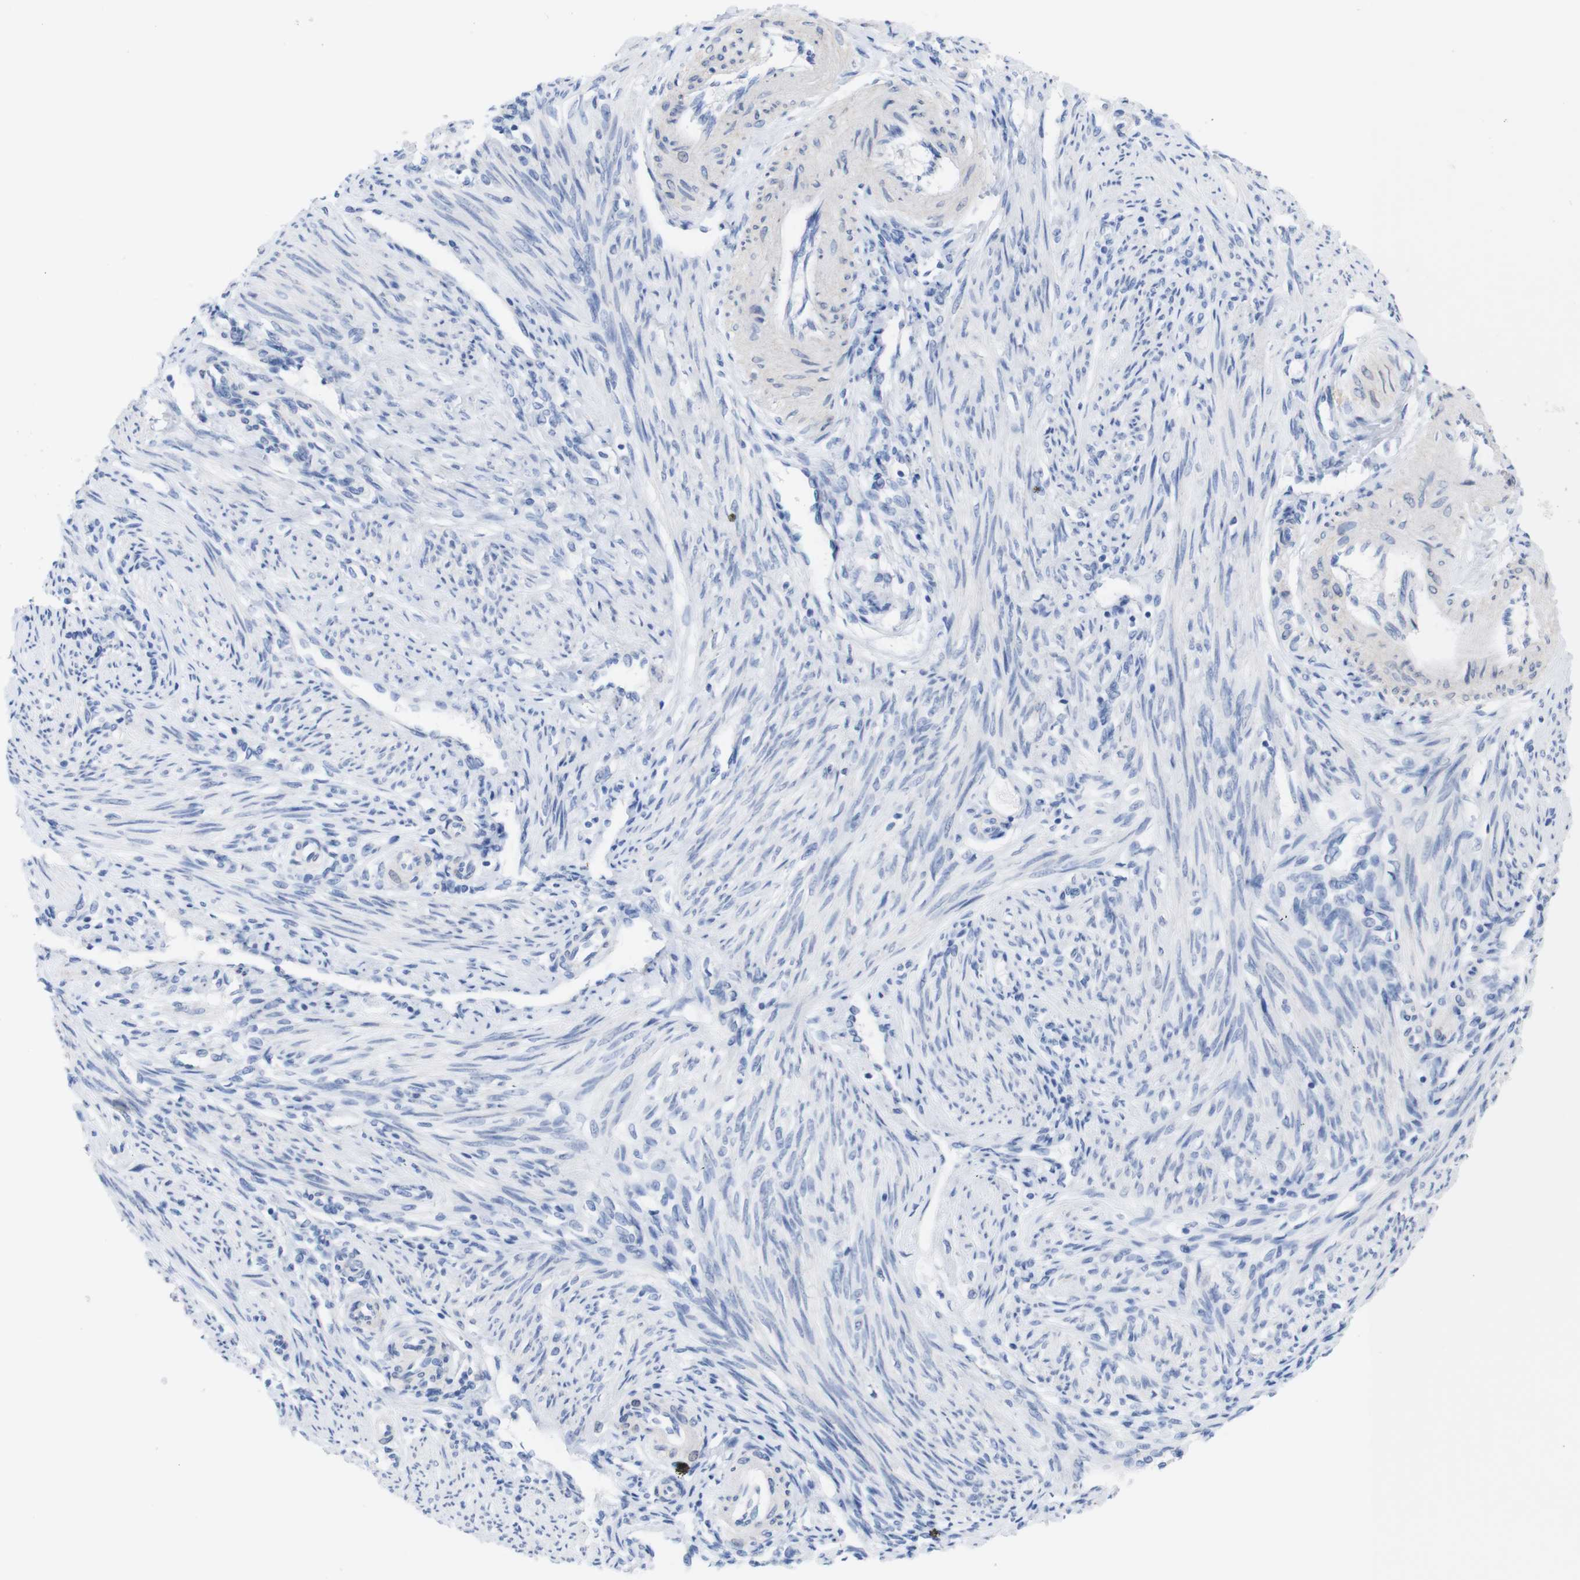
{"staining": {"intensity": "negative", "quantity": "none", "location": "none"}, "tissue": "endometrium", "cell_type": "Cells in endometrial stroma", "image_type": "normal", "snomed": [{"axis": "morphology", "description": "Normal tissue, NOS"}, {"axis": "topography", "description": "Endometrium"}], "caption": "Immunohistochemistry (IHC) photomicrograph of unremarkable human endometrium stained for a protein (brown), which reveals no expression in cells in endometrial stroma. (DAB (3,3'-diaminobenzidine) immunohistochemistry visualized using brightfield microscopy, high magnification).", "gene": "PNMA1", "patient": {"sex": "female", "age": 42}}